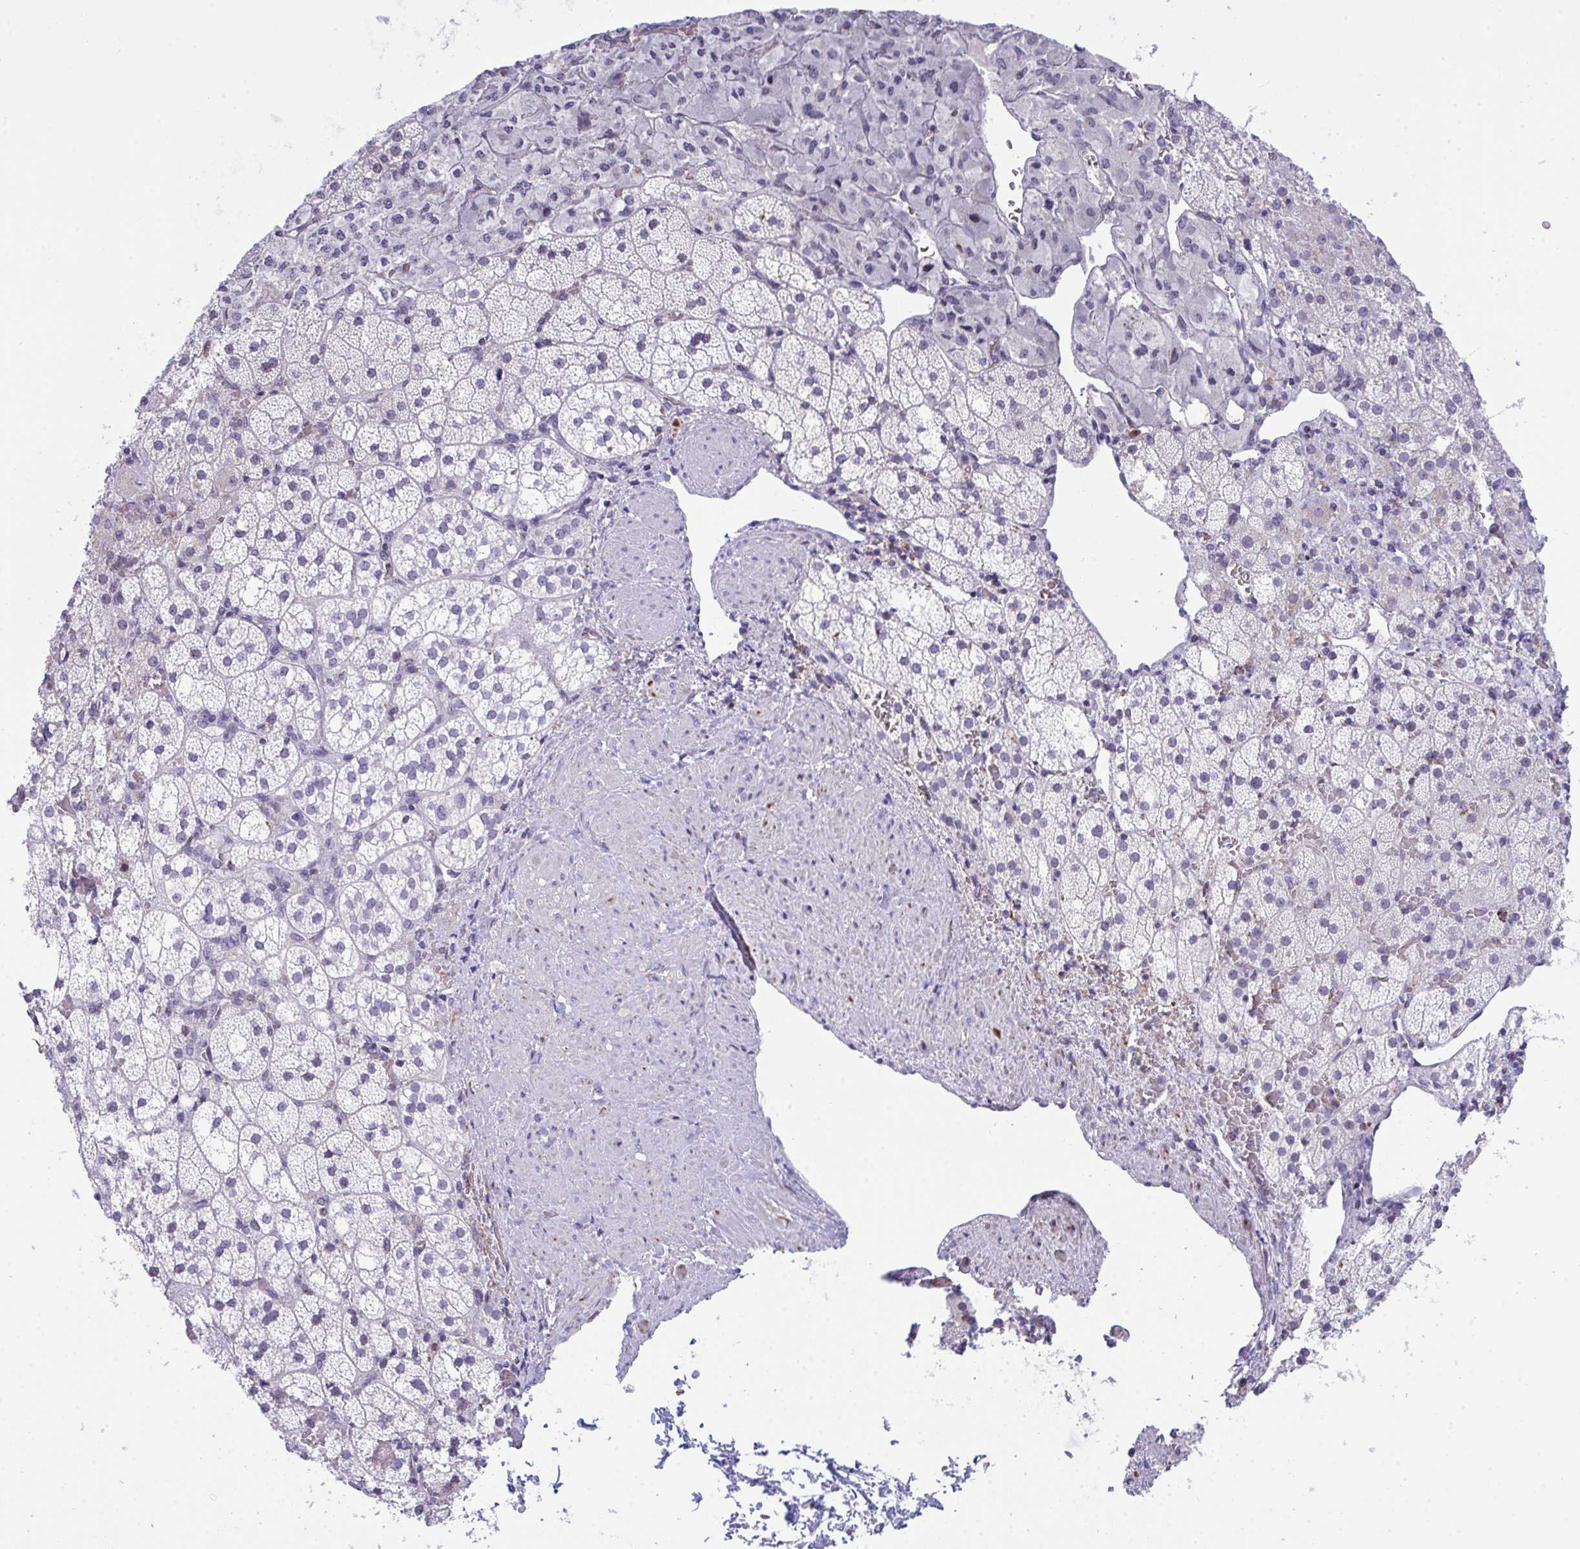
{"staining": {"intensity": "negative", "quantity": "none", "location": "none"}, "tissue": "adrenal gland", "cell_type": "Glandular cells", "image_type": "normal", "snomed": [{"axis": "morphology", "description": "Normal tissue, NOS"}, {"axis": "topography", "description": "Adrenal gland"}], "caption": "The immunohistochemistry photomicrograph has no significant expression in glandular cells of adrenal gland. (Stains: DAB (3,3'-diaminobenzidine) IHC with hematoxylin counter stain, Microscopy: brightfield microscopy at high magnification).", "gene": "PLA2G12B", "patient": {"sex": "male", "age": 53}}